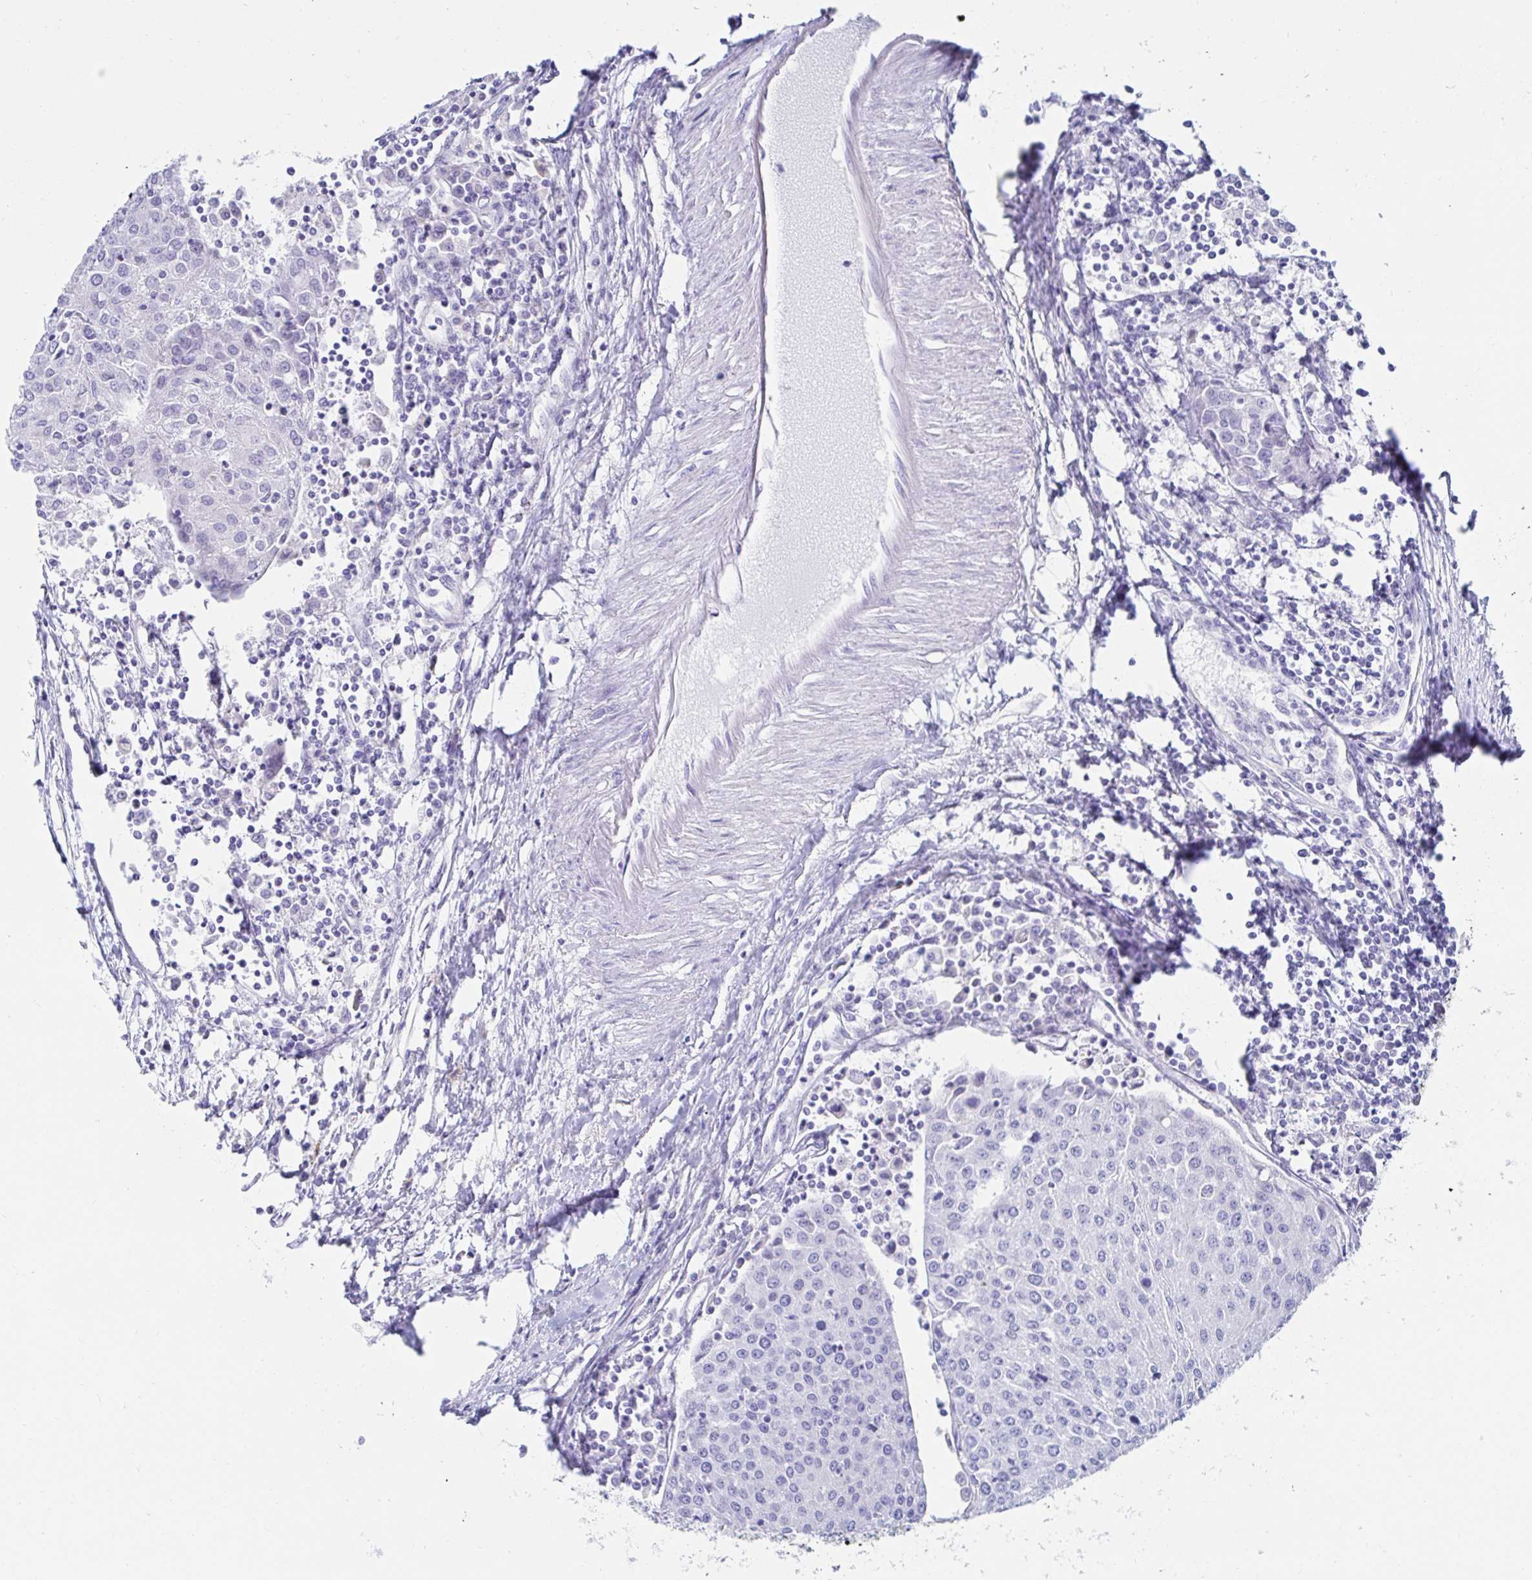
{"staining": {"intensity": "negative", "quantity": "none", "location": "none"}, "tissue": "urothelial cancer", "cell_type": "Tumor cells", "image_type": "cancer", "snomed": [{"axis": "morphology", "description": "Urothelial carcinoma, High grade"}, {"axis": "topography", "description": "Urinary bladder"}], "caption": "Histopathology image shows no significant protein expression in tumor cells of urothelial carcinoma (high-grade). (Brightfield microscopy of DAB immunohistochemistry at high magnification).", "gene": "C4orf17", "patient": {"sex": "female", "age": 85}}